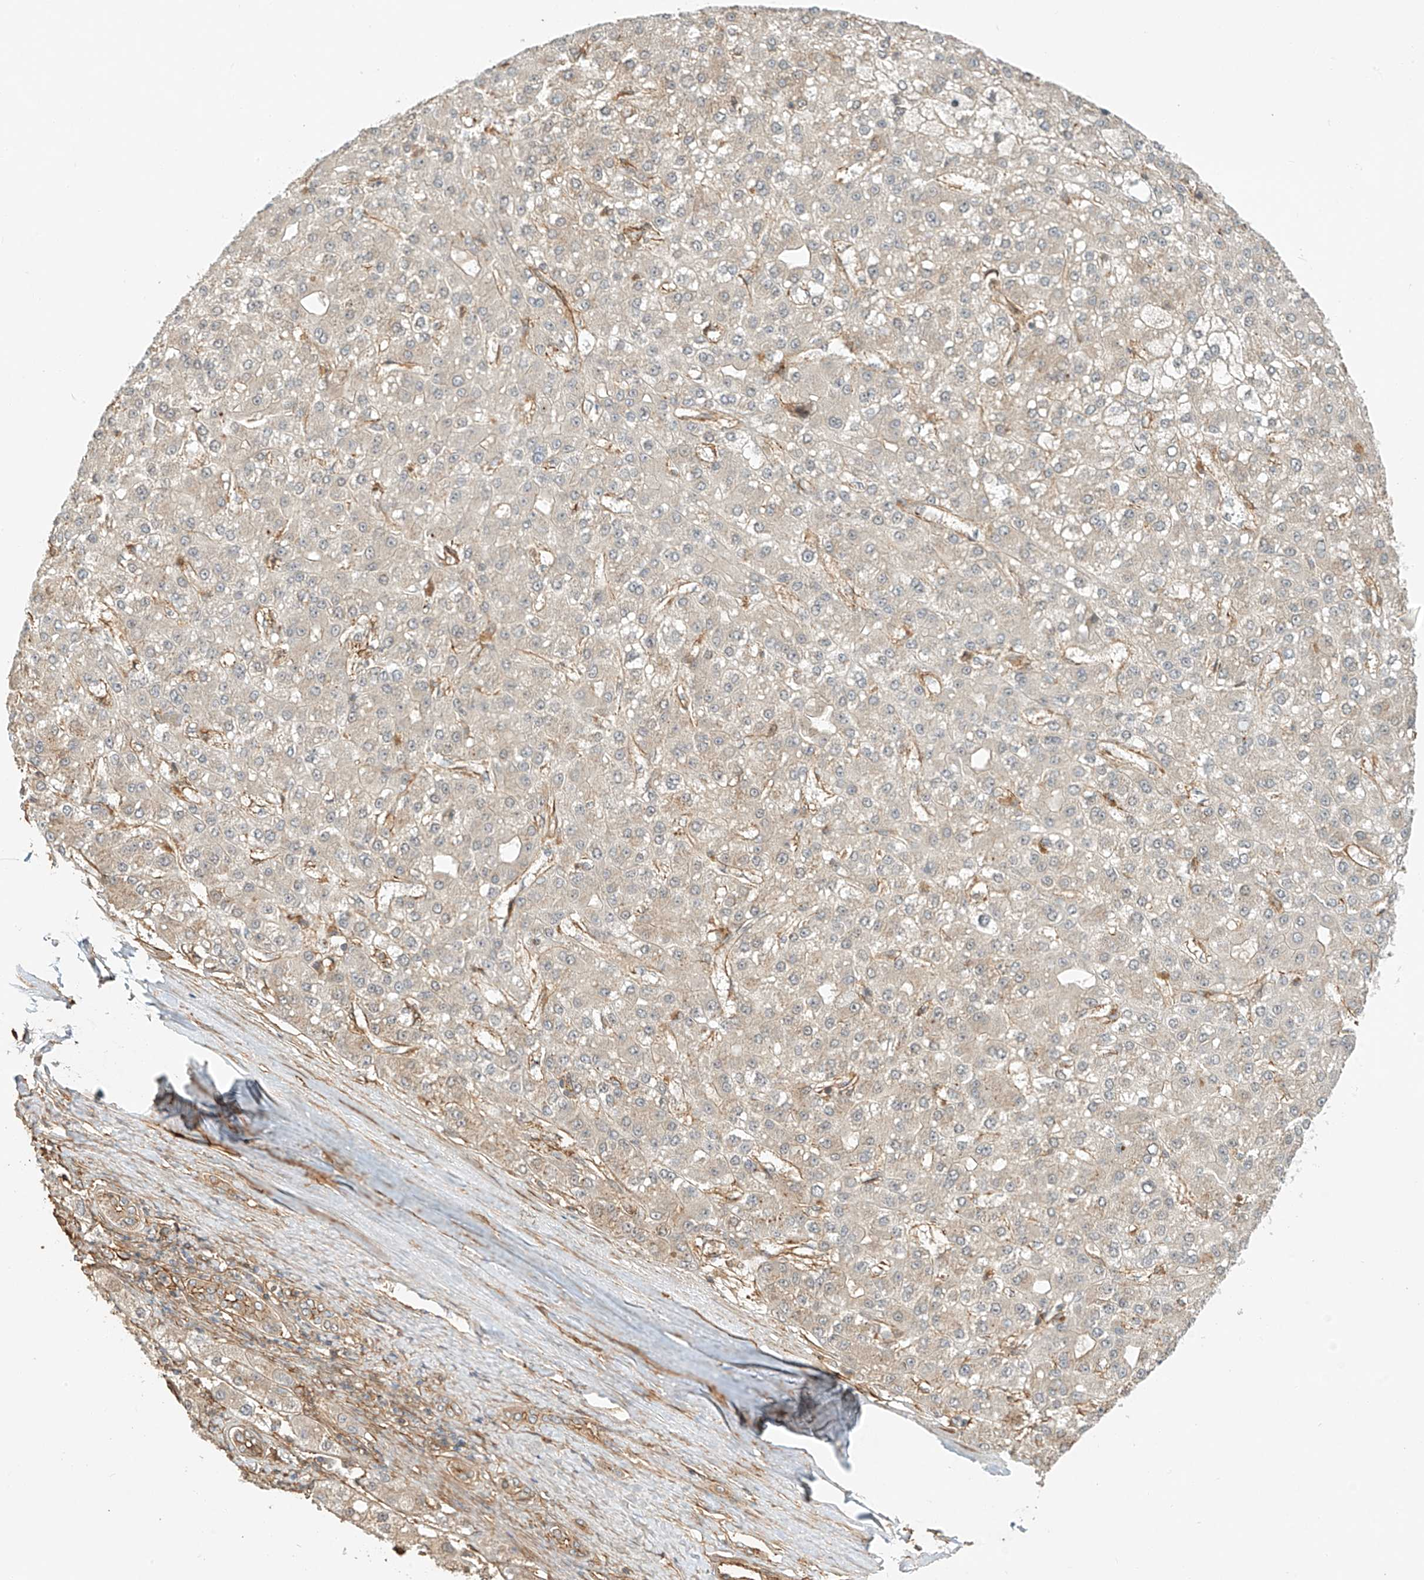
{"staining": {"intensity": "negative", "quantity": "none", "location": "none"}, "tissue": "liver cancer", "cell_type": "Tumor cells", "image_type": "cancer", "snomed": [{"axis": "morphology", "description": "Carcinoma, Hepatocellular, NOS"}, {"axis": "topography", "description": "Liver"}], "caption": "Immunohistochemistry histopathology image of neoplastic tissue: human hepatocellular carcinoma (liver) stained with DAB (3,3'-diaminobenzidine) demonstrates no significant protein positivity in tumor cells.", "gene": "CSMD3", "patient": {"sex": "male", "age": 67}}